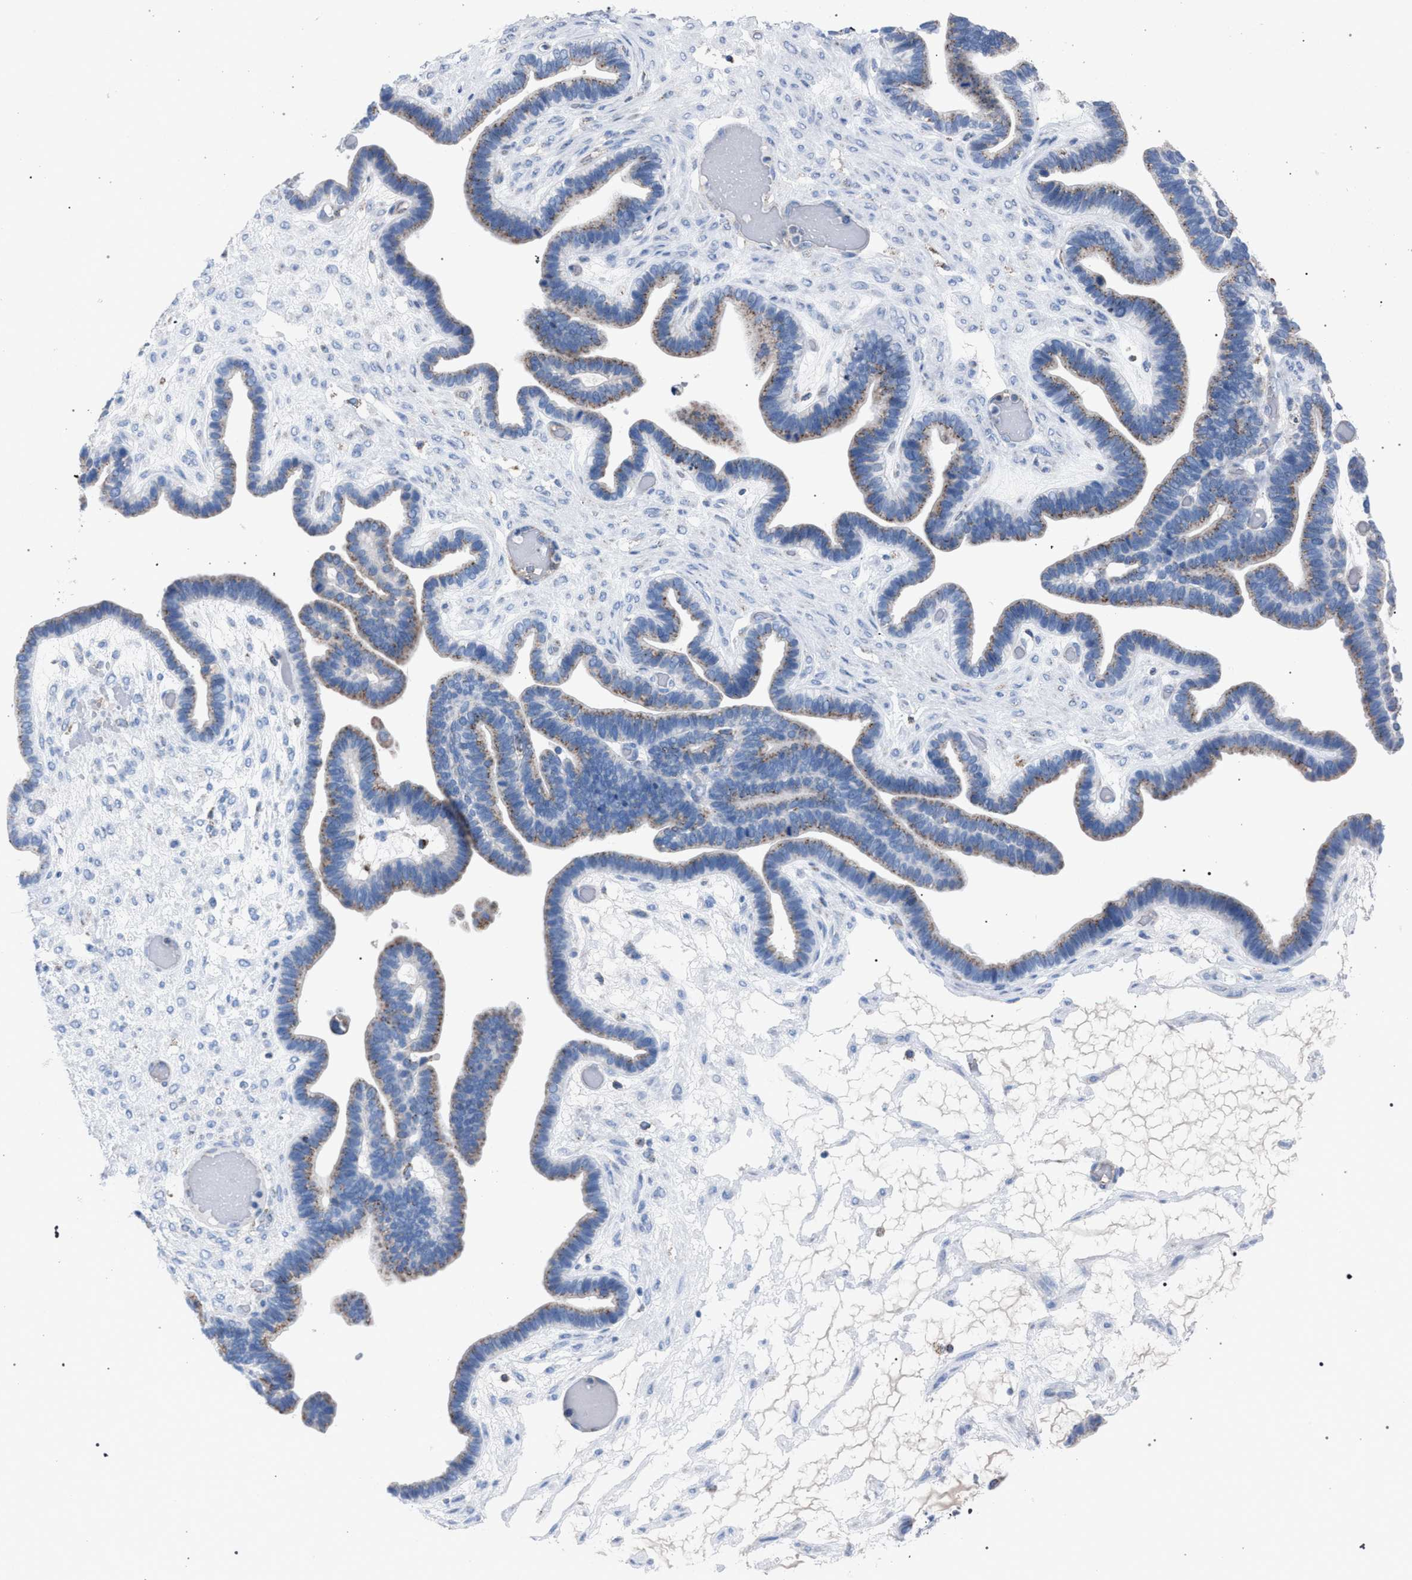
{"staining": {"intensity": "weak", "quantity": ">75%", "location": "cytoplasmic/membranous"}, "tissue": "ovarian cancer", "cell_type": "Tumor cells", "image_type": "cancer", "snomed": [{"axis": "morphology", "description": "Cystadenocarcinoma, serous, NOS"}, {"axis": "topography", "description": "Ovary"}], "caption": "This photomicrograph shows IHC staining of human serous cystadenocarcinoma (ovarian), with low weak cytoplasmic/membranous expression in approximately >75% of tumor cells.", "gene": "HSD17B4", "patient": {"sex": "female", "age": 56}}